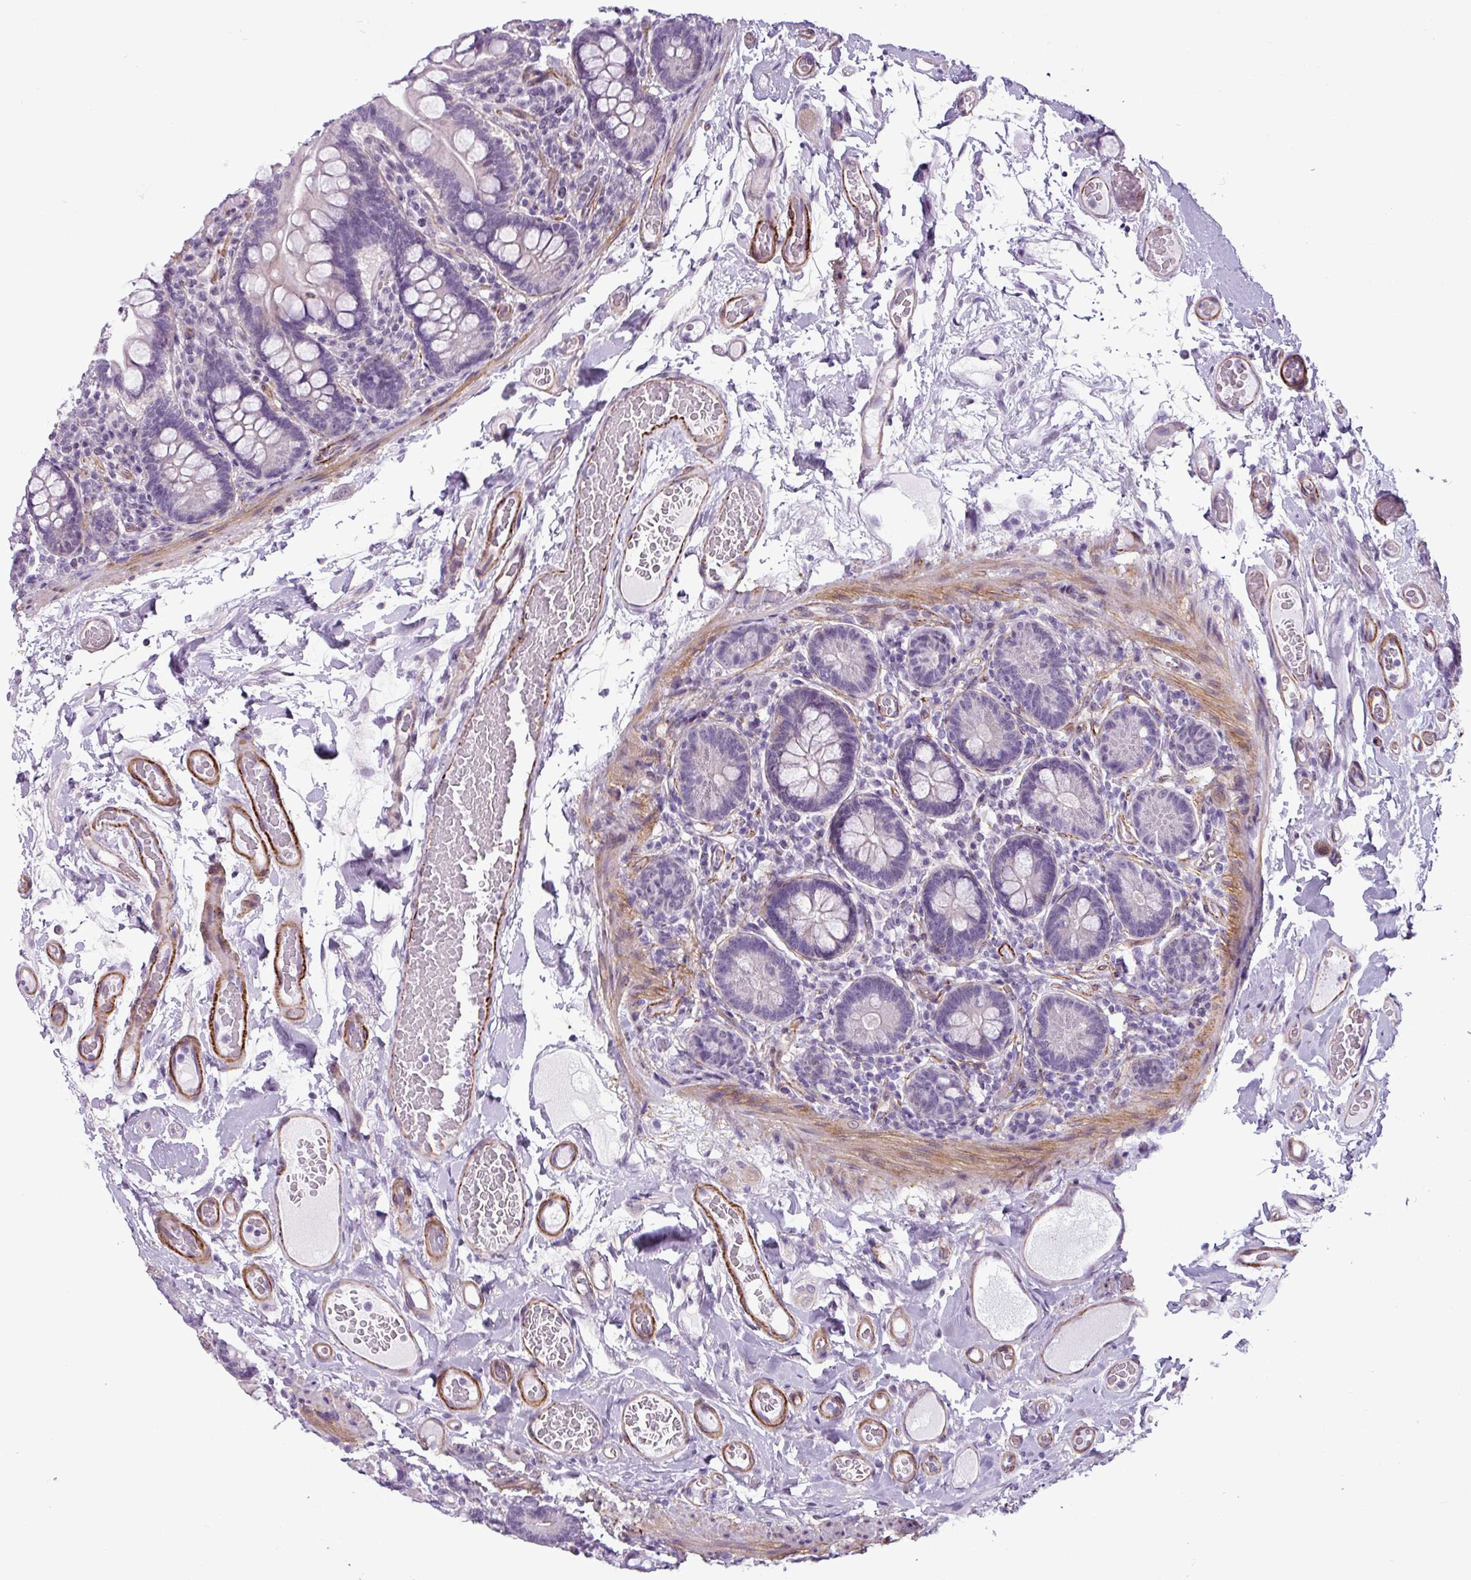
{"staining": {"intensity": "negative", "quantity": "none", "location": "none"}, "tissue": "small intestine", "cell_type": "Glandular cells", "image_type": "normal", "snomed": [{"axis": "morphology", "description": "Normal tissue, NOS"}, {"axis": "topography", "description": "Small intestine"}], "caption": "Immunohistochemistry (IHC) histopathology image of unremarkable small intestine: human small intestine stained with DAB displays no significant protein positivity in glandular cells.", "gene": "ATP10A", "patient": {"sex": "female", "age": 64}}